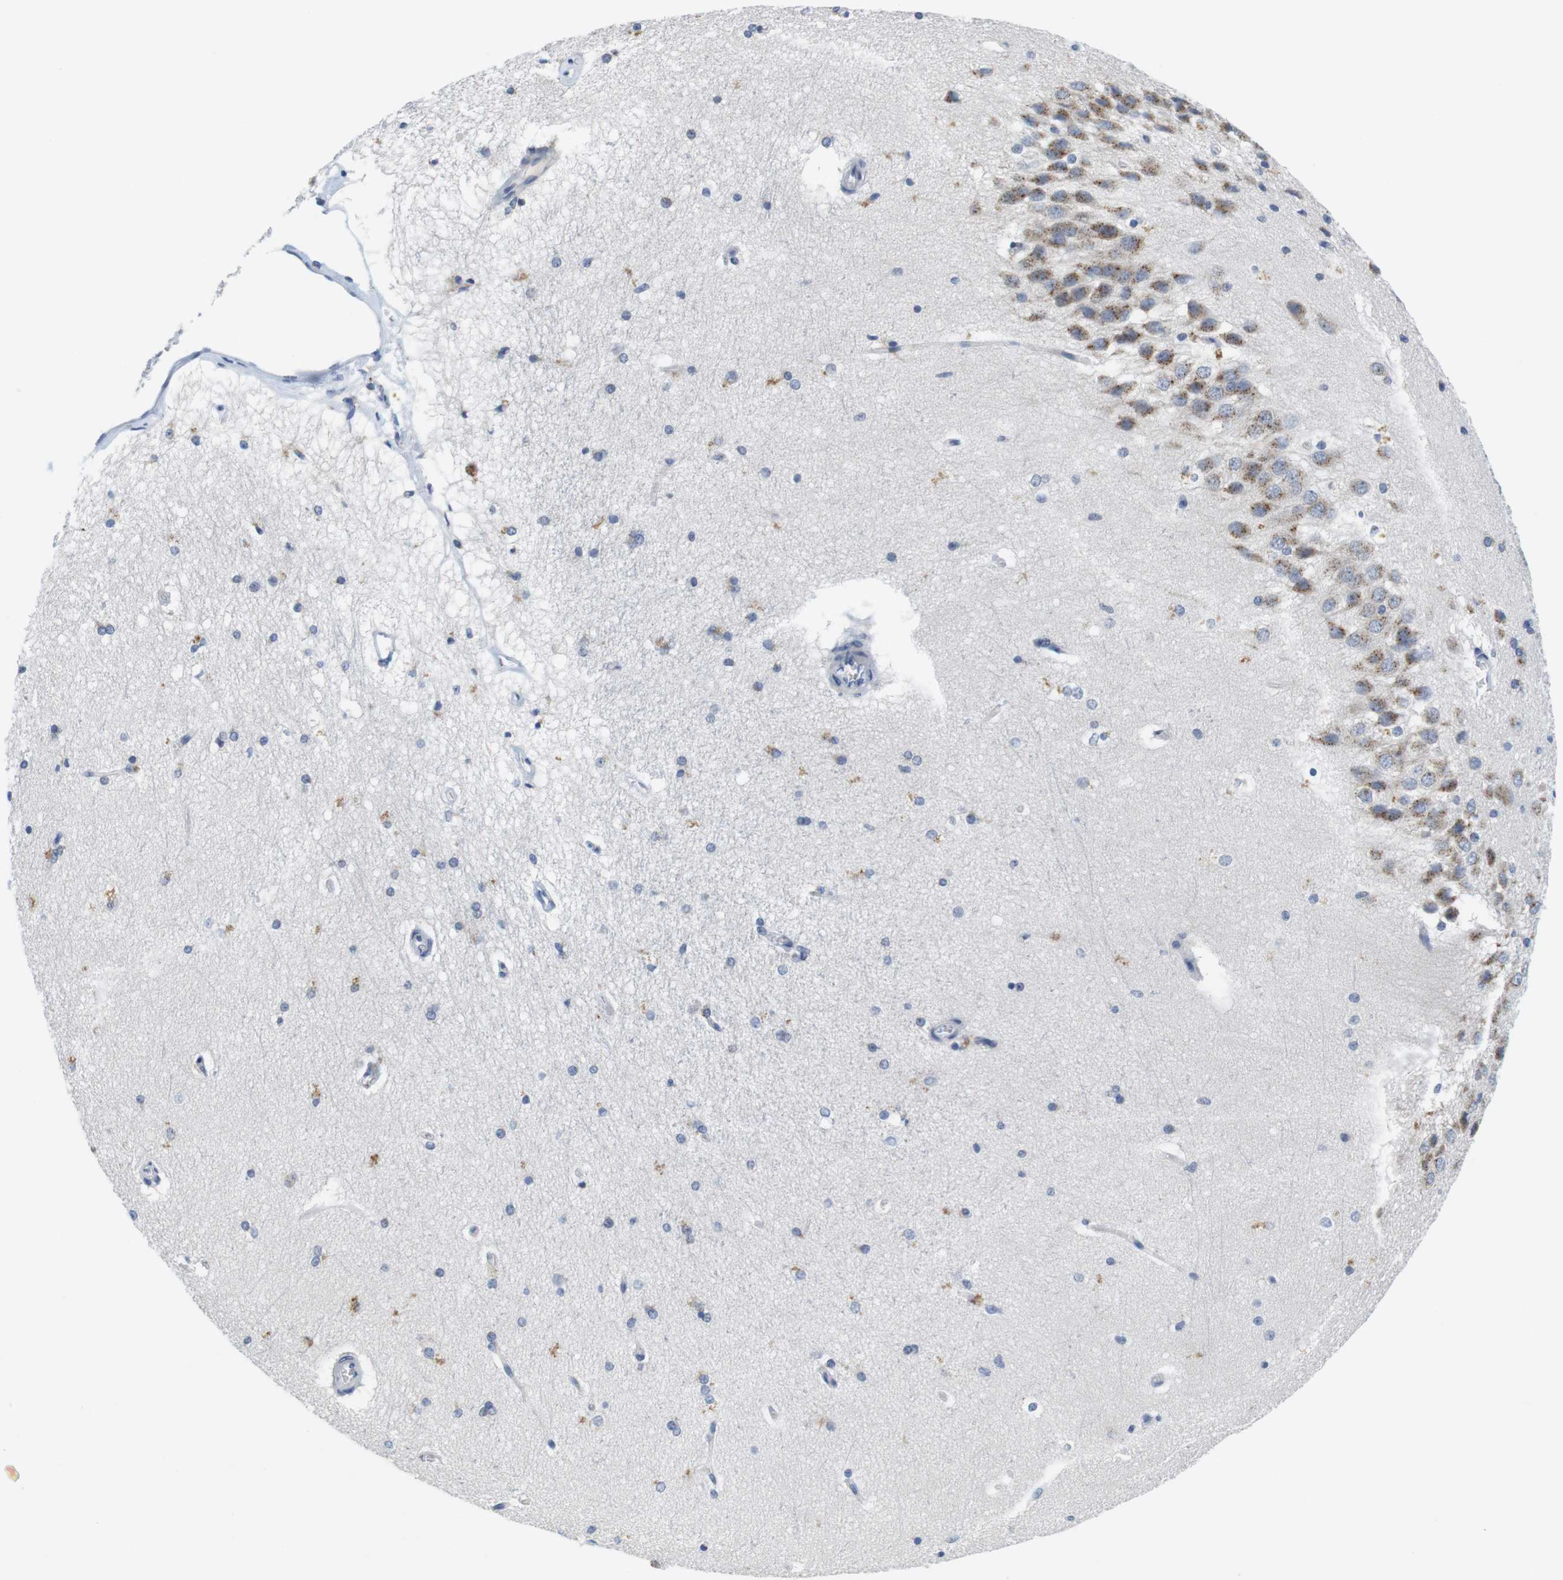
{"staining": {"intensity": "moderate", "quantity": "<25%", "location": "cytoplasmic/membranous"}, "tissue": "hippocampus", "cell_type": "Glial cells", "image_type": "normal", "snomed": [{"axis": "morphology", "description": "Normal tissue, NOS"}, {"axis": "topography", "description": "Hippocampus"}], "caption": "Protein staining displays moderate cytoplasmic/membranous positivity in about <25% of glial cells in normal hippocampus.", "gene": "CNGA2", "patient": {"sex": "female", "age": 19}}